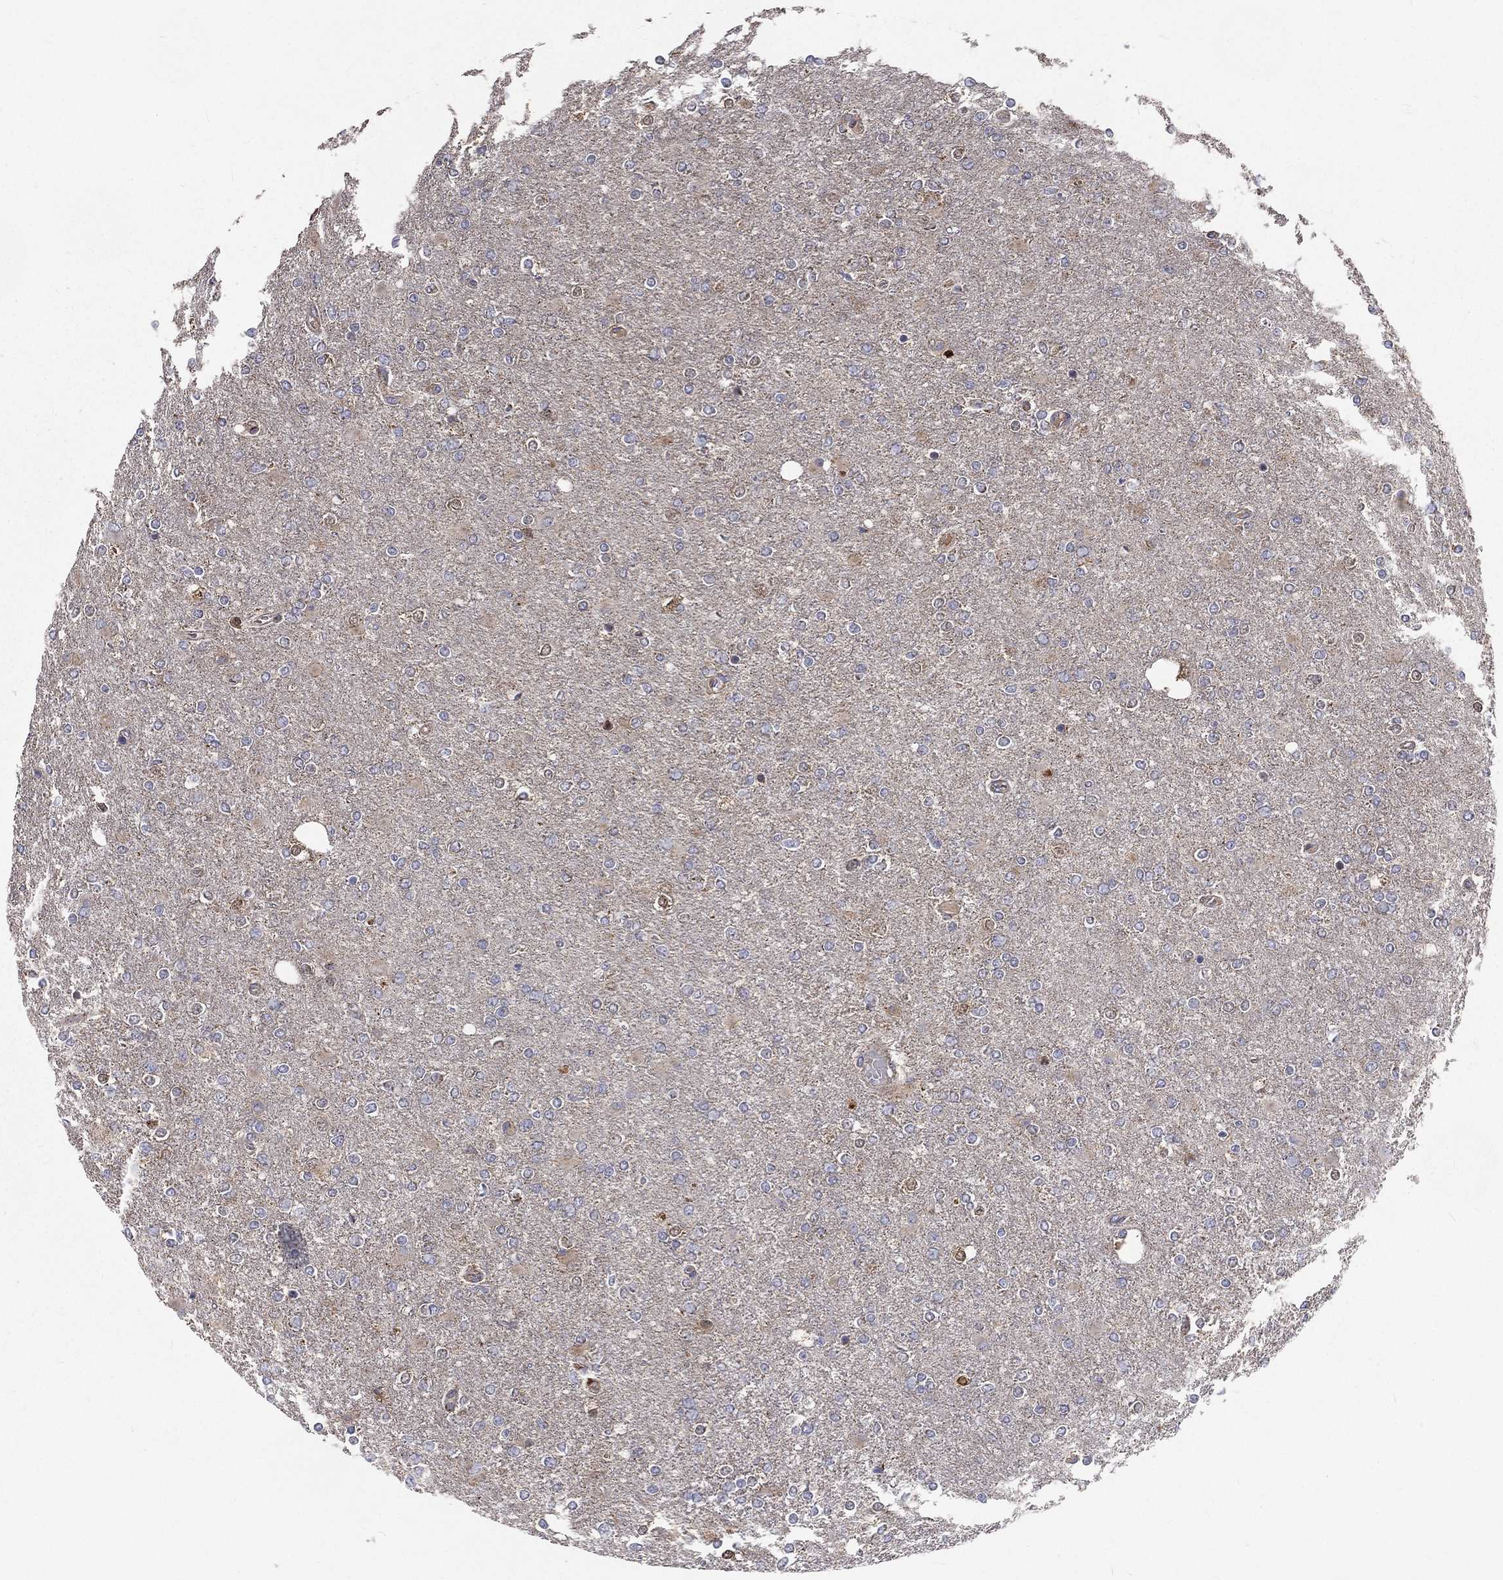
{"staining": {"intensity": "negative", "quantity": "none", "location": "none"}, "tissue": "glioma", "cell_type": "Tumor cells", "image_type": "cancer", "snomed": [{"axis": "morphology", "description": "Glioma, malignant, High grade"}, {"axis": "topography", "description": "Cerebral cortex"}], "caption": "DAB immunohistochemical staining of human glioma shows no significant positivity in tumor cells.", "gene": "GPD1", "patient": {"sex": "male", "age": 70}}